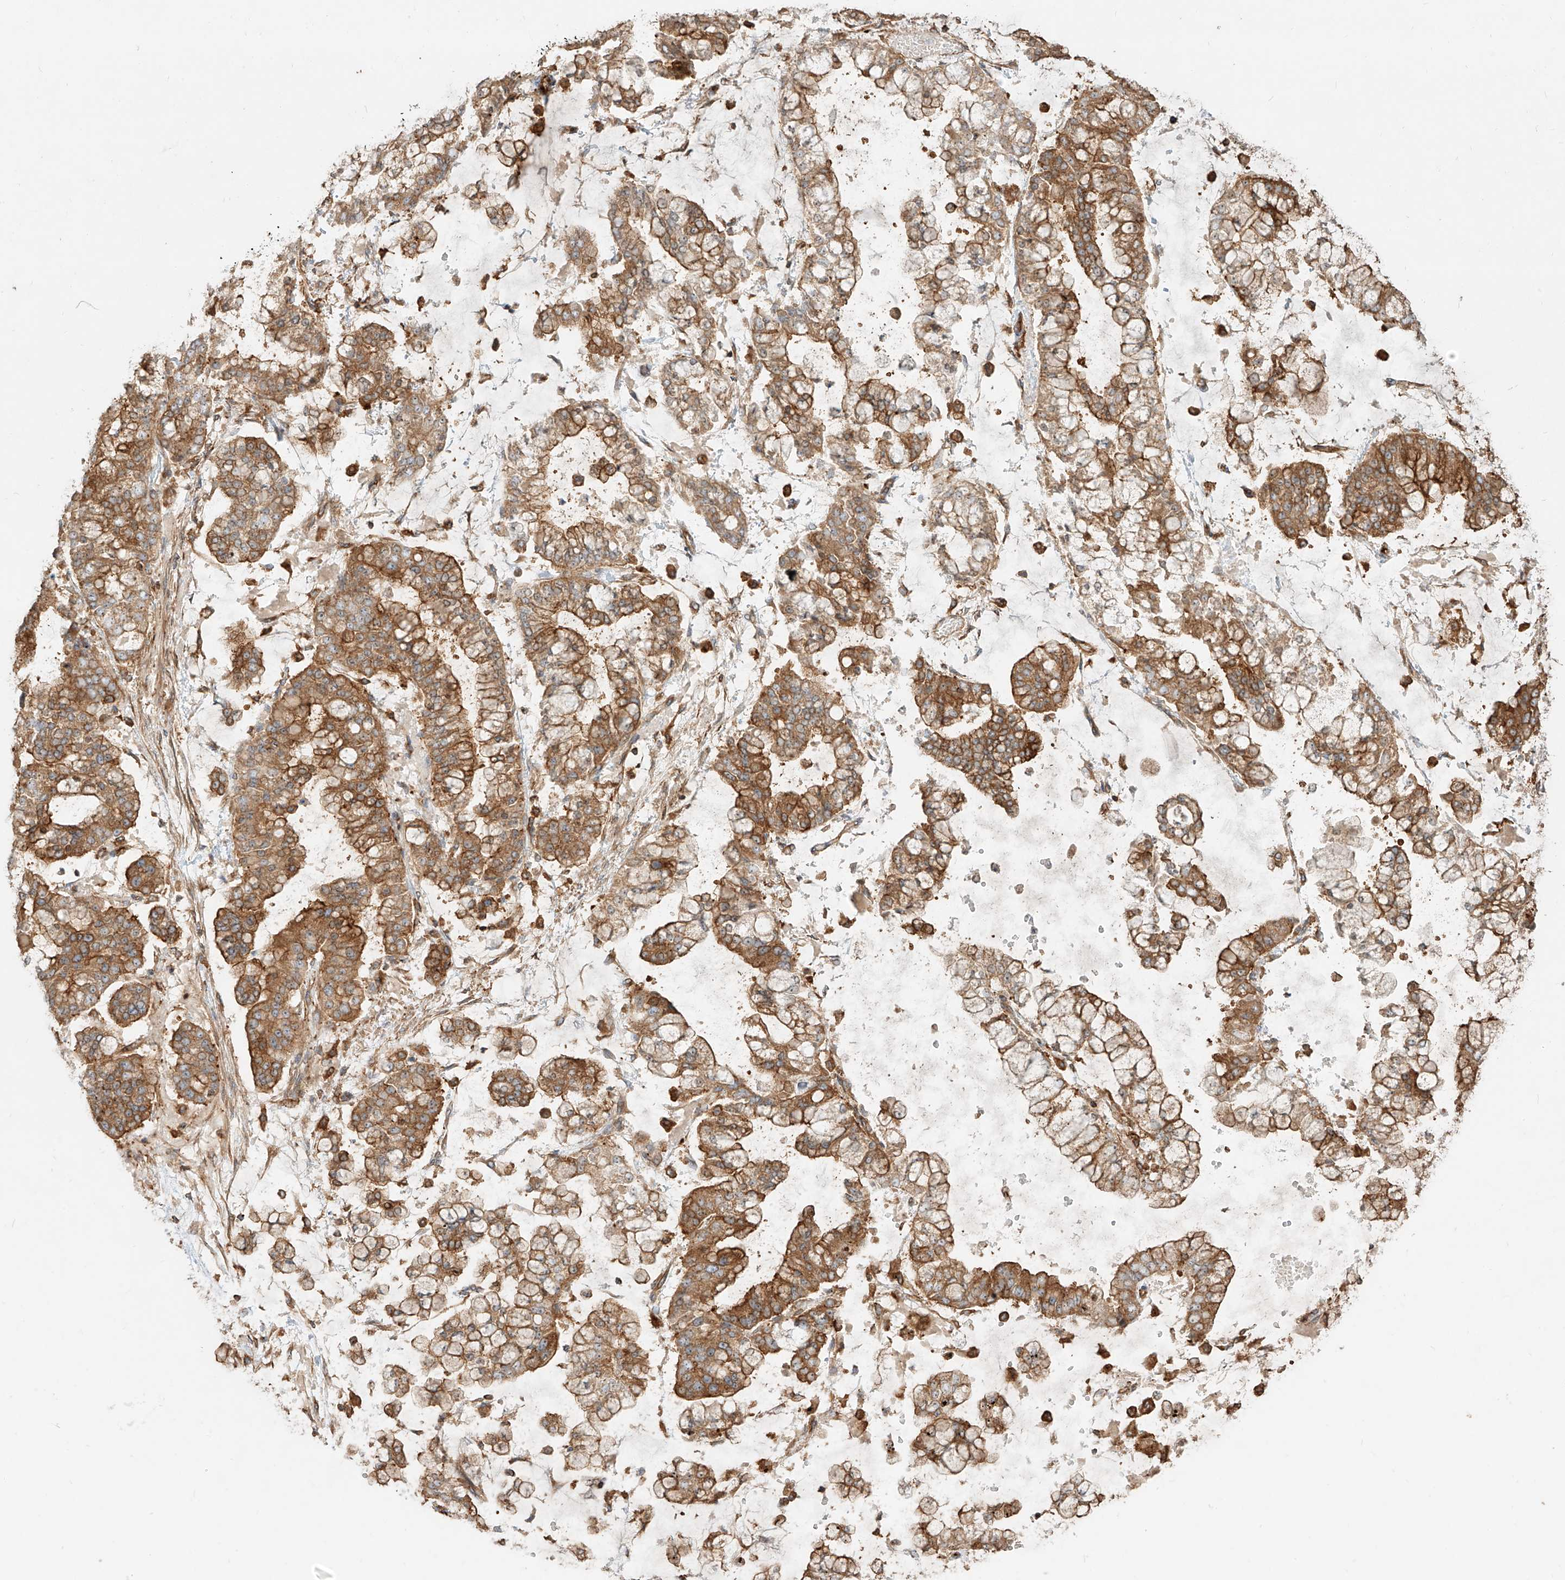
{"staining": {"intensity": "moderate", "quantity": ">75%", "location": "cytoplasmic/membranous"}, "tissue": "stomach cancer", "cell_type": "Tumor cells", "image_type": "cancer", "snomed": [{"axis": "morphology", "description": "Normal tissue, NOS"}, {"axis": "morphology", "description": "Adenocarcinoma, NOS"}, {"axis": "topography", "description": "Stomach, upper"}, {"axis": "topography", "description": "Stomach"}], "caption": "This is a histology image of immunohistochemistry (IHC) staining of adenocarcinoma (stomach), which shows moderate staining in the cytoplasmic/membranous of tumor cells.", "gene": "SNX9", "patient": {"sex": "male", "age": 76}}